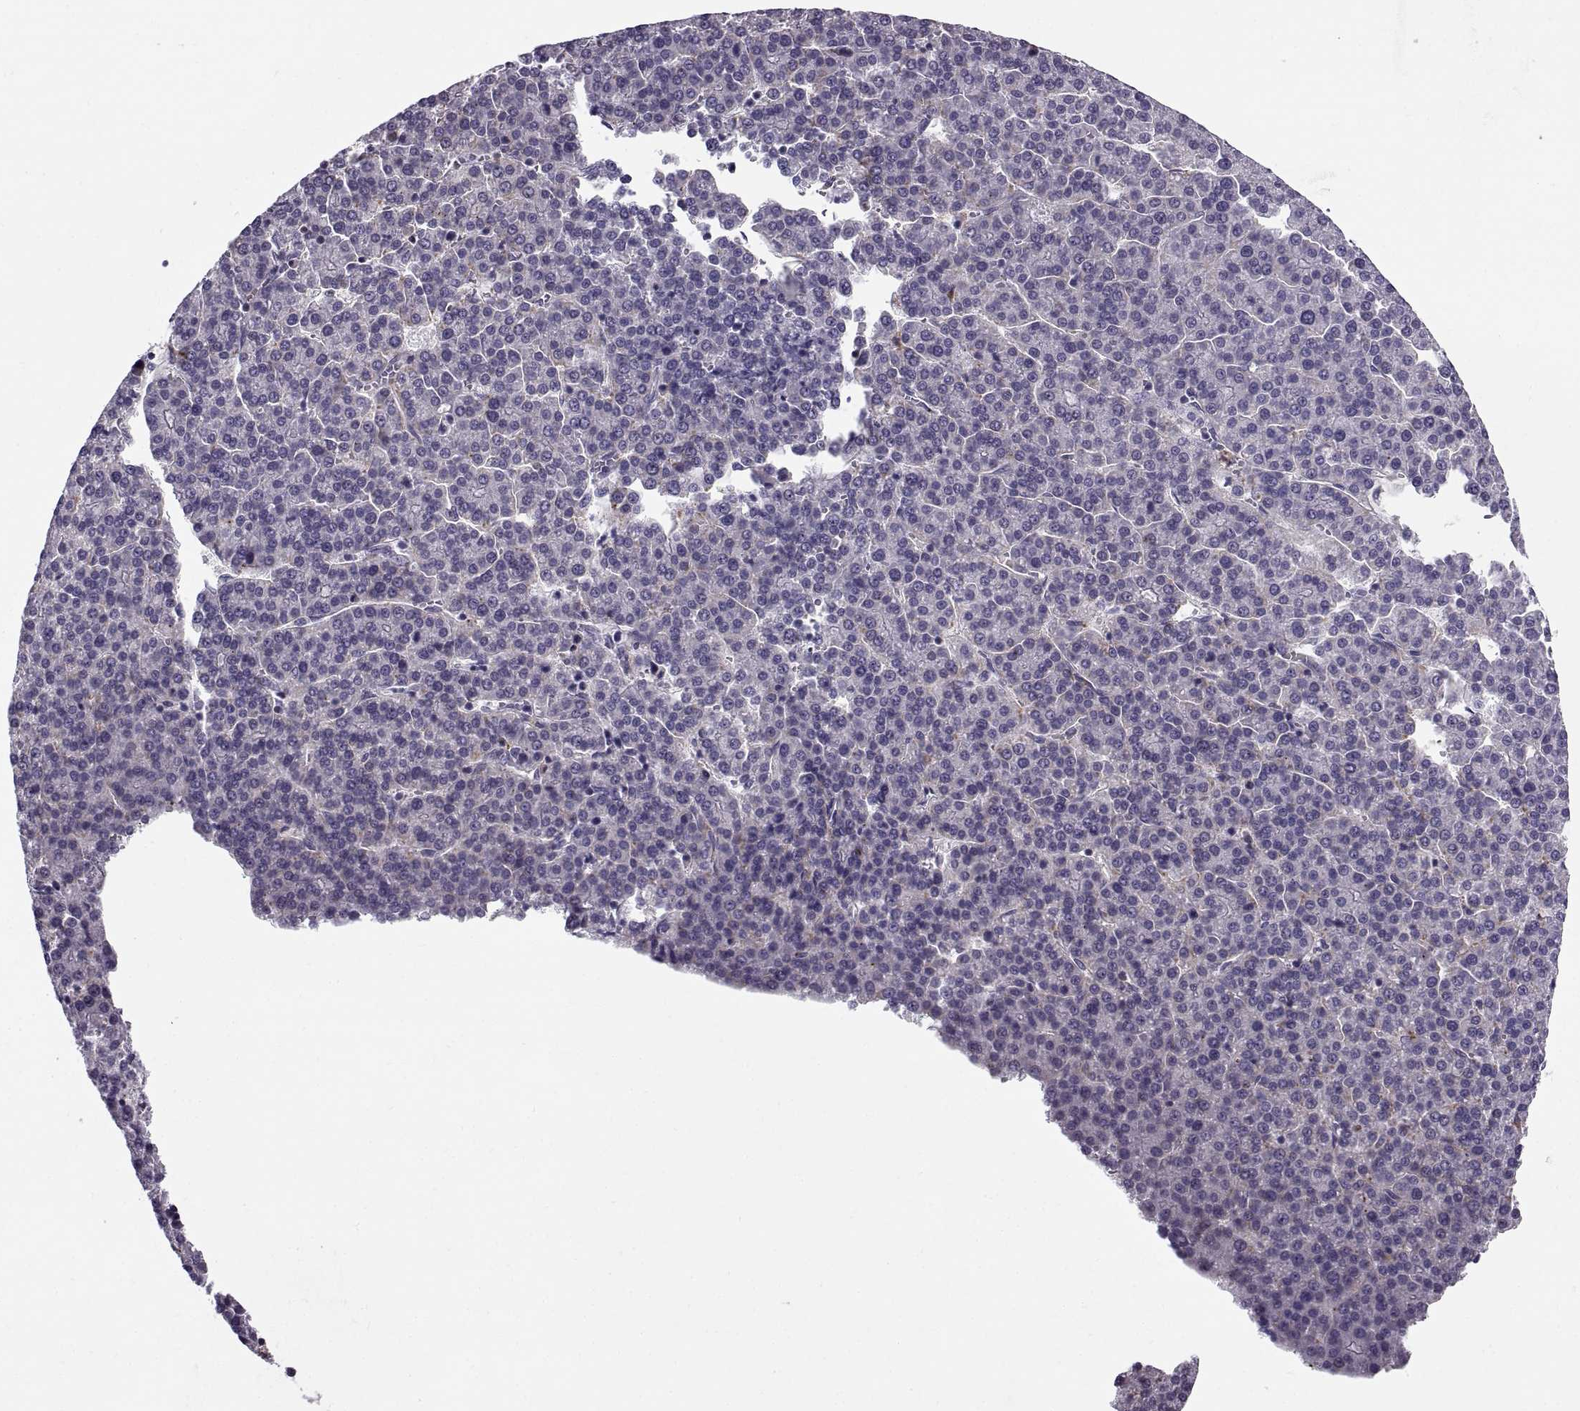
{"staining": {"intensity": "negative", "quantity": "none", "location": "none"}, "tissue": "liver cancer", "cell_type": "Tumor cells", "image_type": "cancer", "snomed": [{"axis": "morphology", "description": "Carcinoma, Hepatocellular, NOS"}, {"axis": "topography", "description": "Liver"}], "caption": "The immunohistochemistry (IHC) image has no significant staining in tumor cells of liver cancer (hepatocellular carcinoma) tissue.", "gene": "CALCR", "patient": {"sex": "female", "age": 58}}